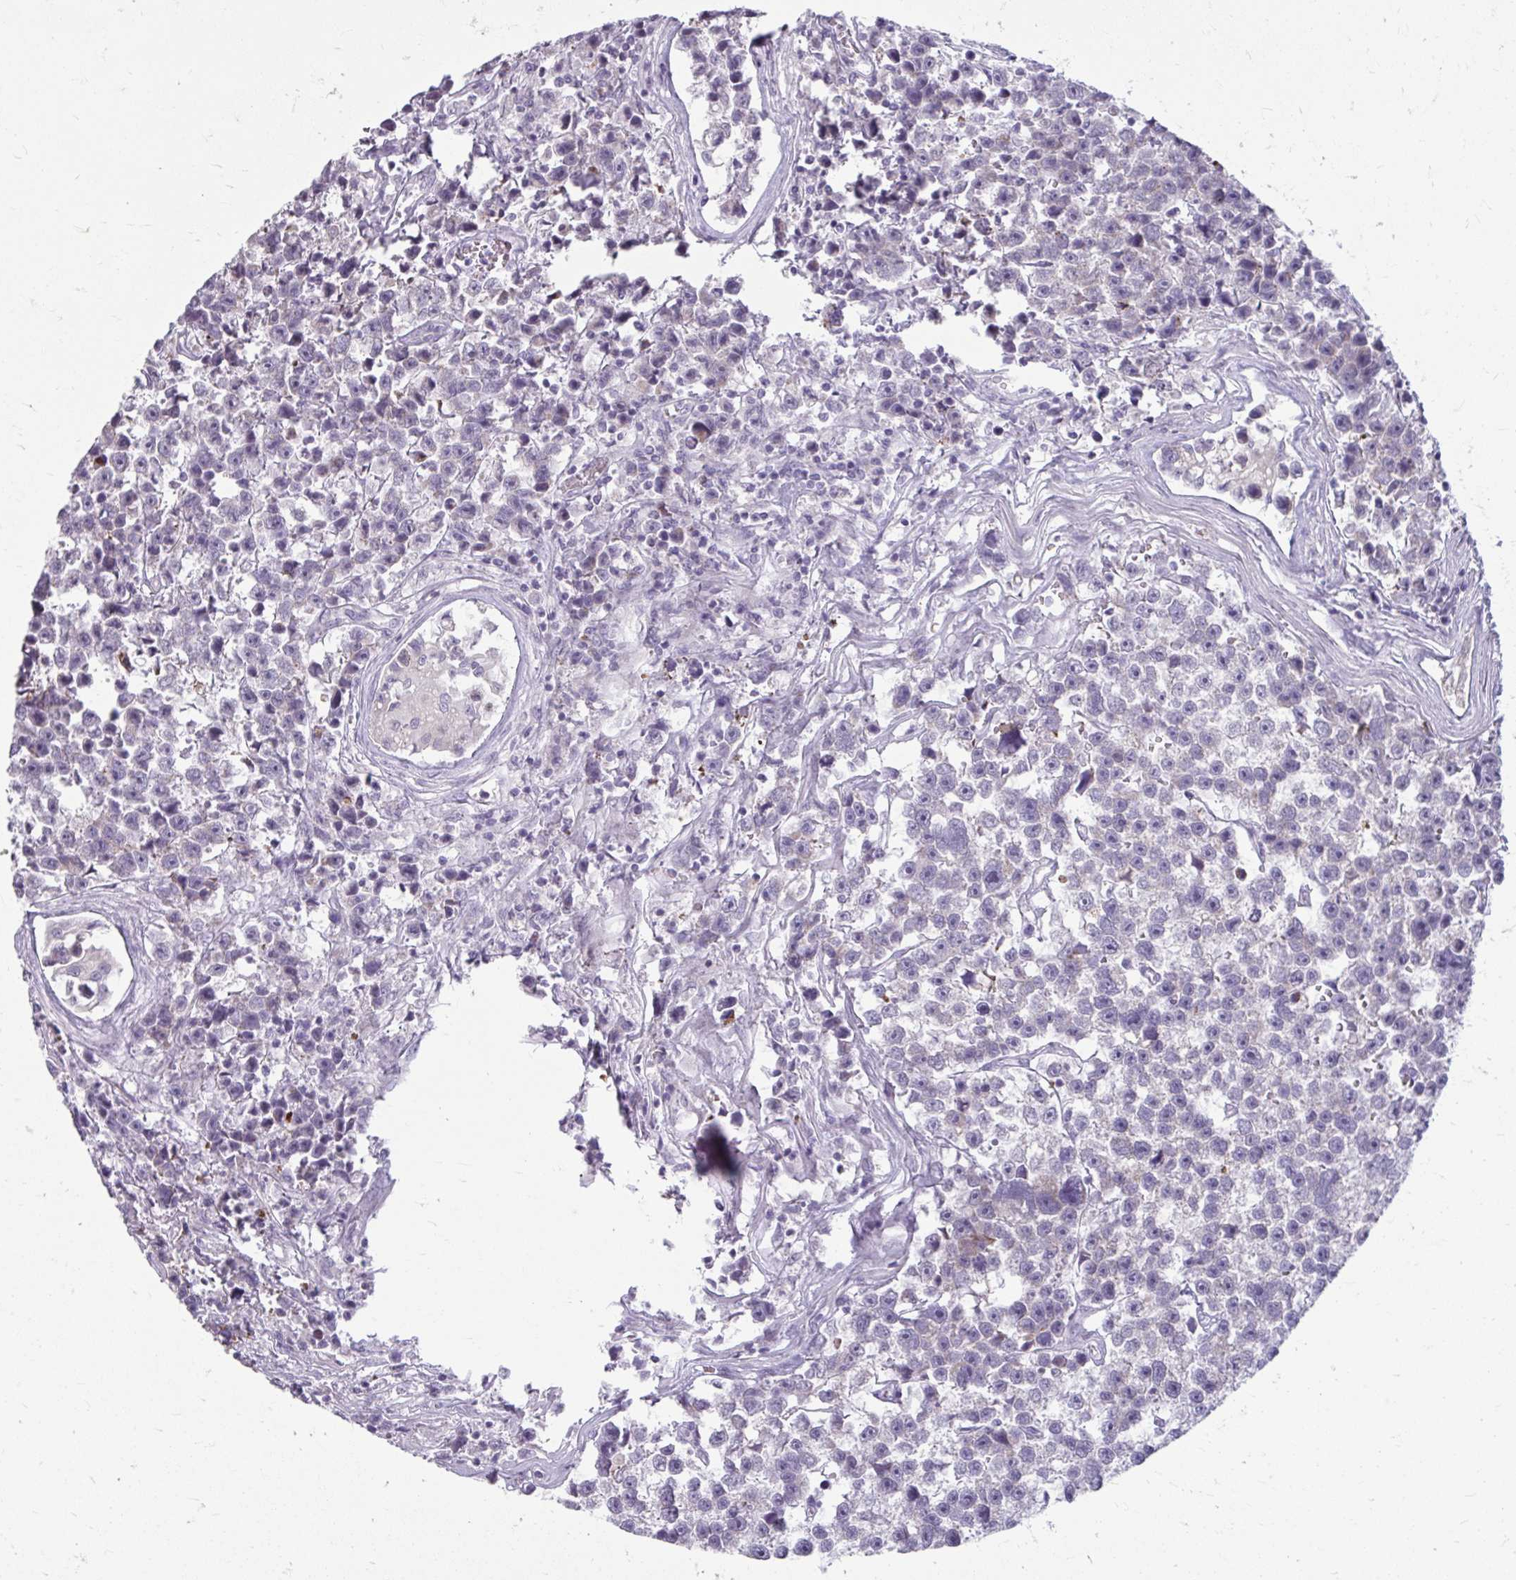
{"staining": {"intensity": "negative", "quantity": "none", "location": "none"}, "tissue": "testis cancer", "cell_type": "Tumor cells", "image_type": "cancer", "snomed": [{"axis": "morphology", "description": "Seminoma, NOS"}, {"axis": "topography", "description": "Testis"}], "caption": "The immunohistochemistry (IHC) image has no significant staining in tumor cells of testis cancer (seminoma) tissue. Brightfield microscopy of immunohistochemistry (IHC) stained with DAB (brown) and hematoxylin (blue), captured at high magnification.", "gene": "MSMO1", "patient": {"sex": "male", "age": 26}}